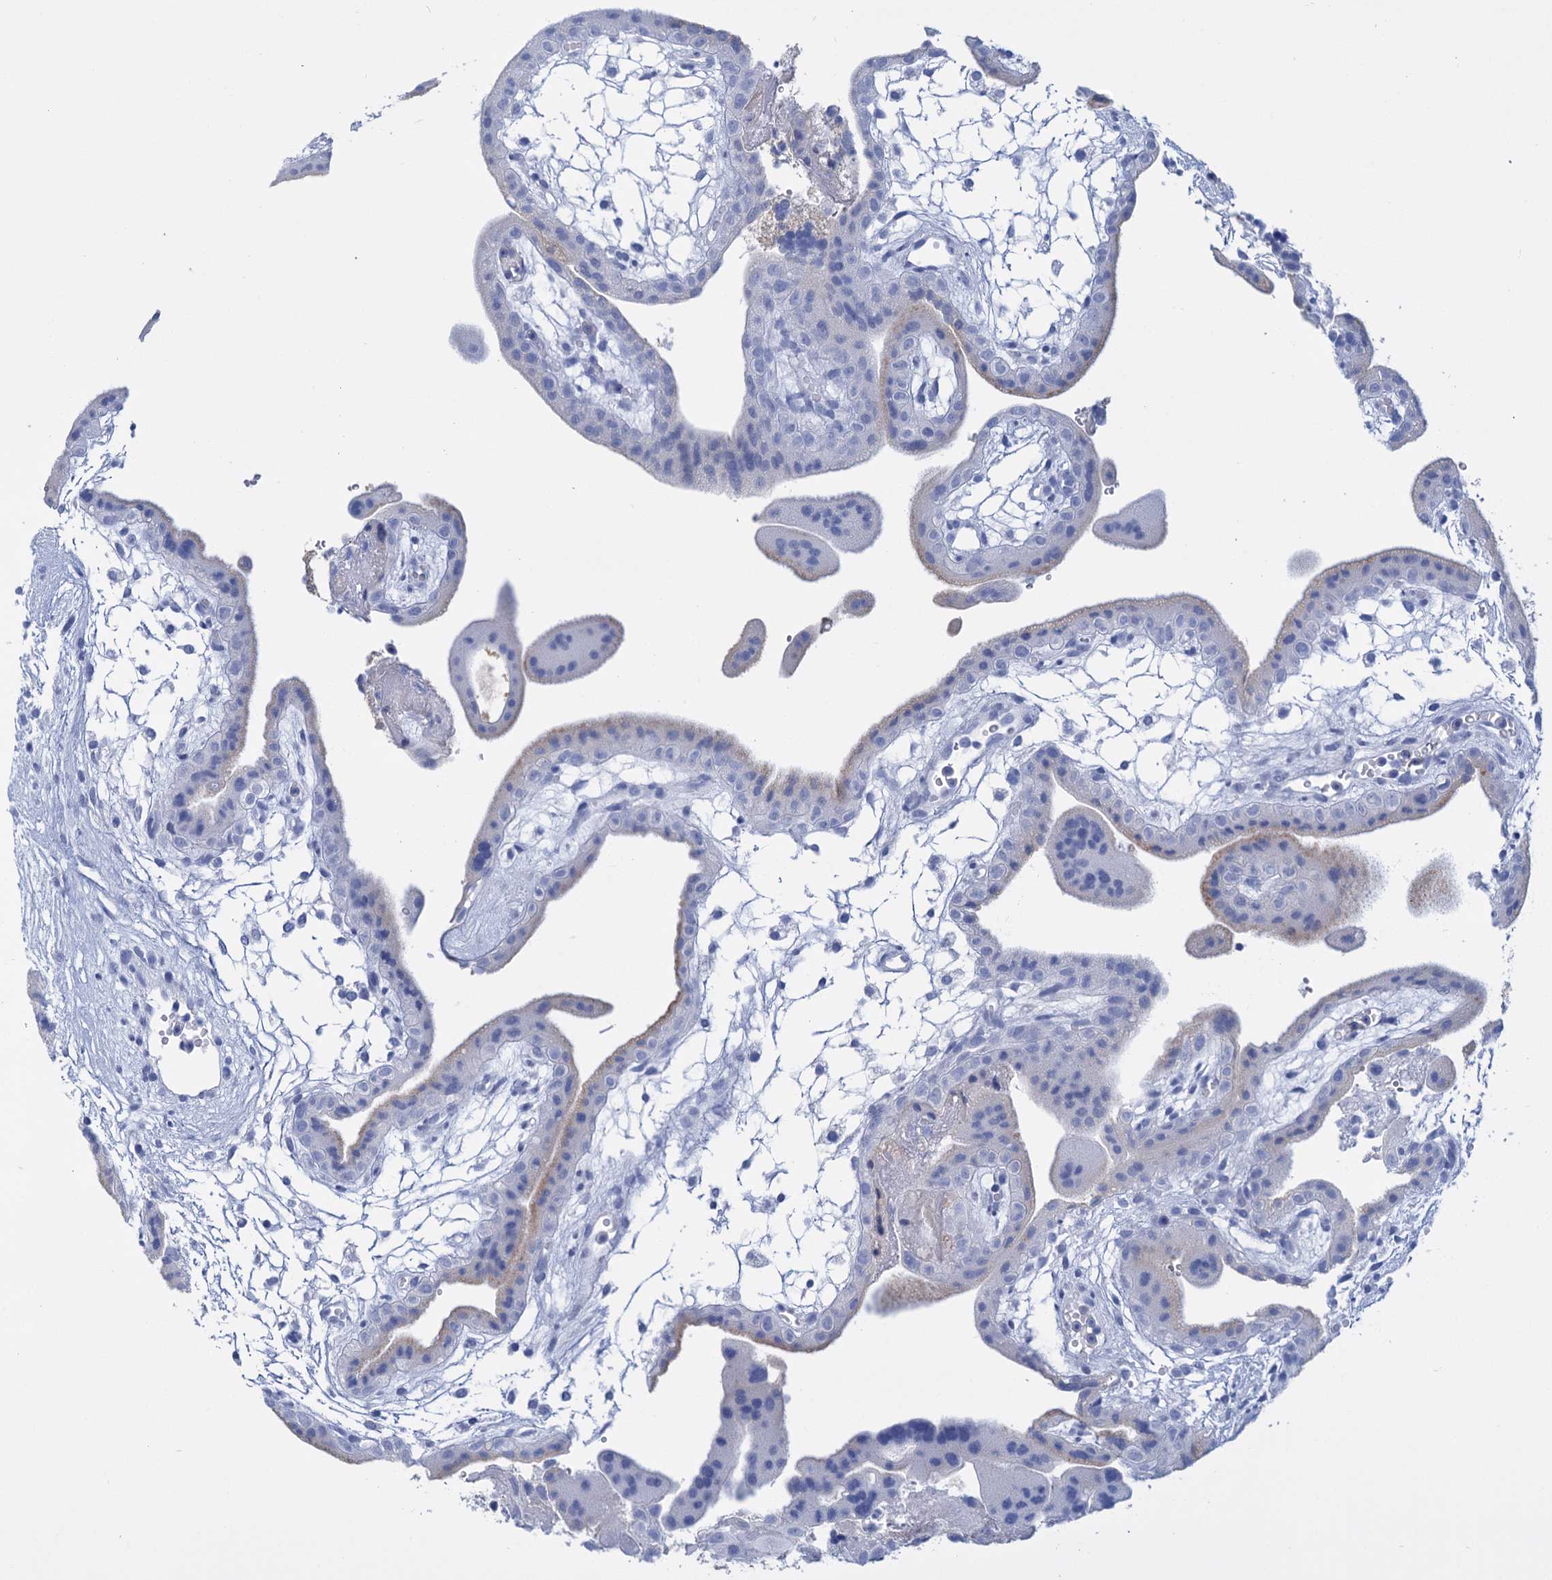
{"staining": {"intensity": "negative", "quantity": "none", "location": "none"}, "tissue": "placenta", "cell_type": "Decidual cells", "image_type": "normal", "snomed": [{"axis": "morphology", "description": "Normal tissue, NOS"}, {"axis": "topography", "description": "Placenta"}], "caption": "This is a photomicrograph of immunohistochemistry (IHC) staining of normal placenta, which shows no expression in decidual cells.", "gene": "FBXW12", "patient": {"sex": "female", "age": 18}}